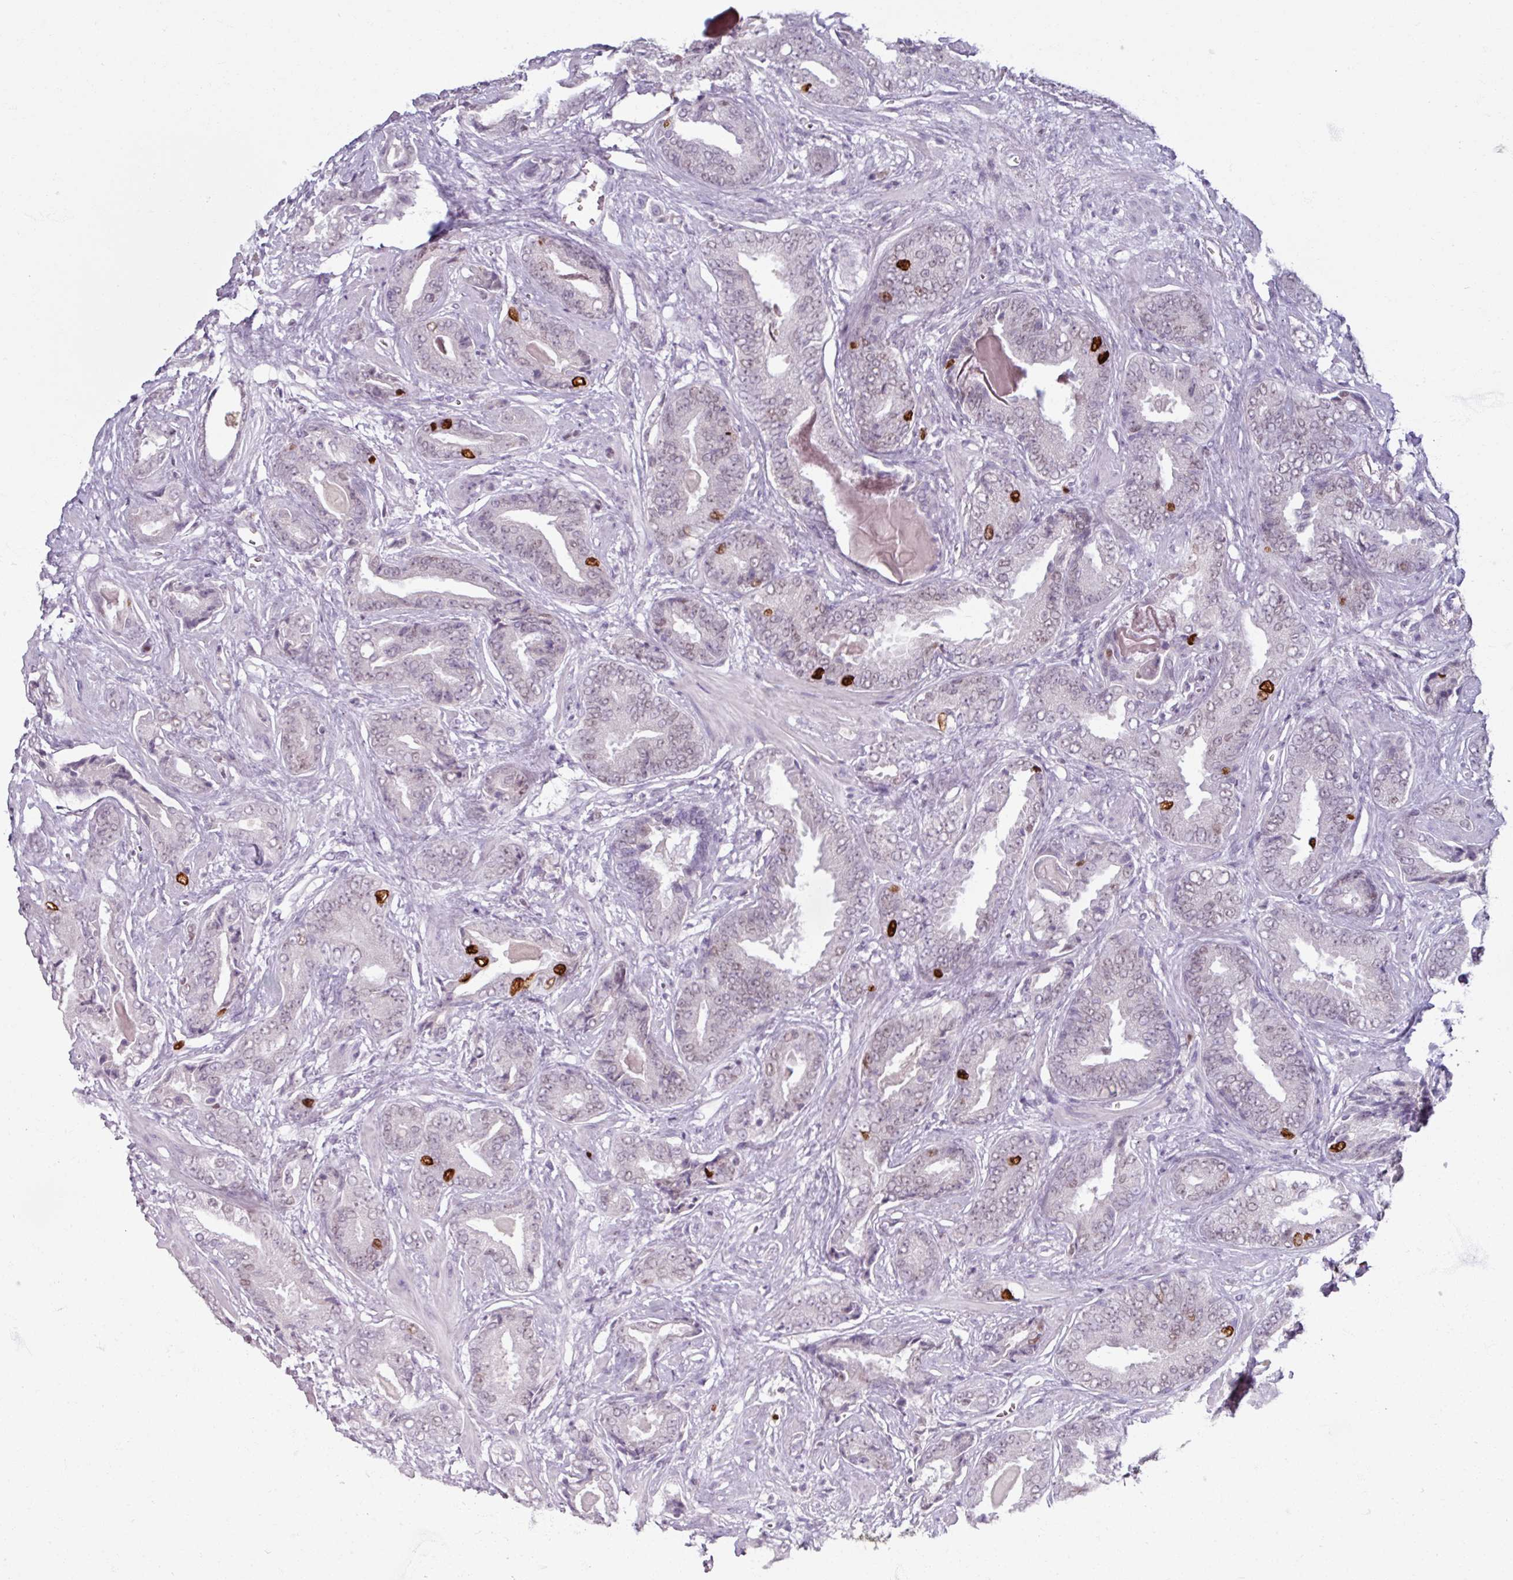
{"staining": {"intensity": "strong", "quantity": "<25%", "location": "nuclear"}, "tissue": "prostate cancer", "cell_type": "Tumor cells", "image_type": "cancer", "snomed": [{"axis": "morphology", "description": "Adenocarcinoma, Low grade"}, {"axis": "topography", "description": "Prostate"}], "caption": "Brown immunohistochemical staining in human prostate low-grade adenocarcinoma shows strong nuclear positivity in approximately <25% of tumor cells.", "gene": "ATAD2", "patient": {"sex": "male", "age": 62}}